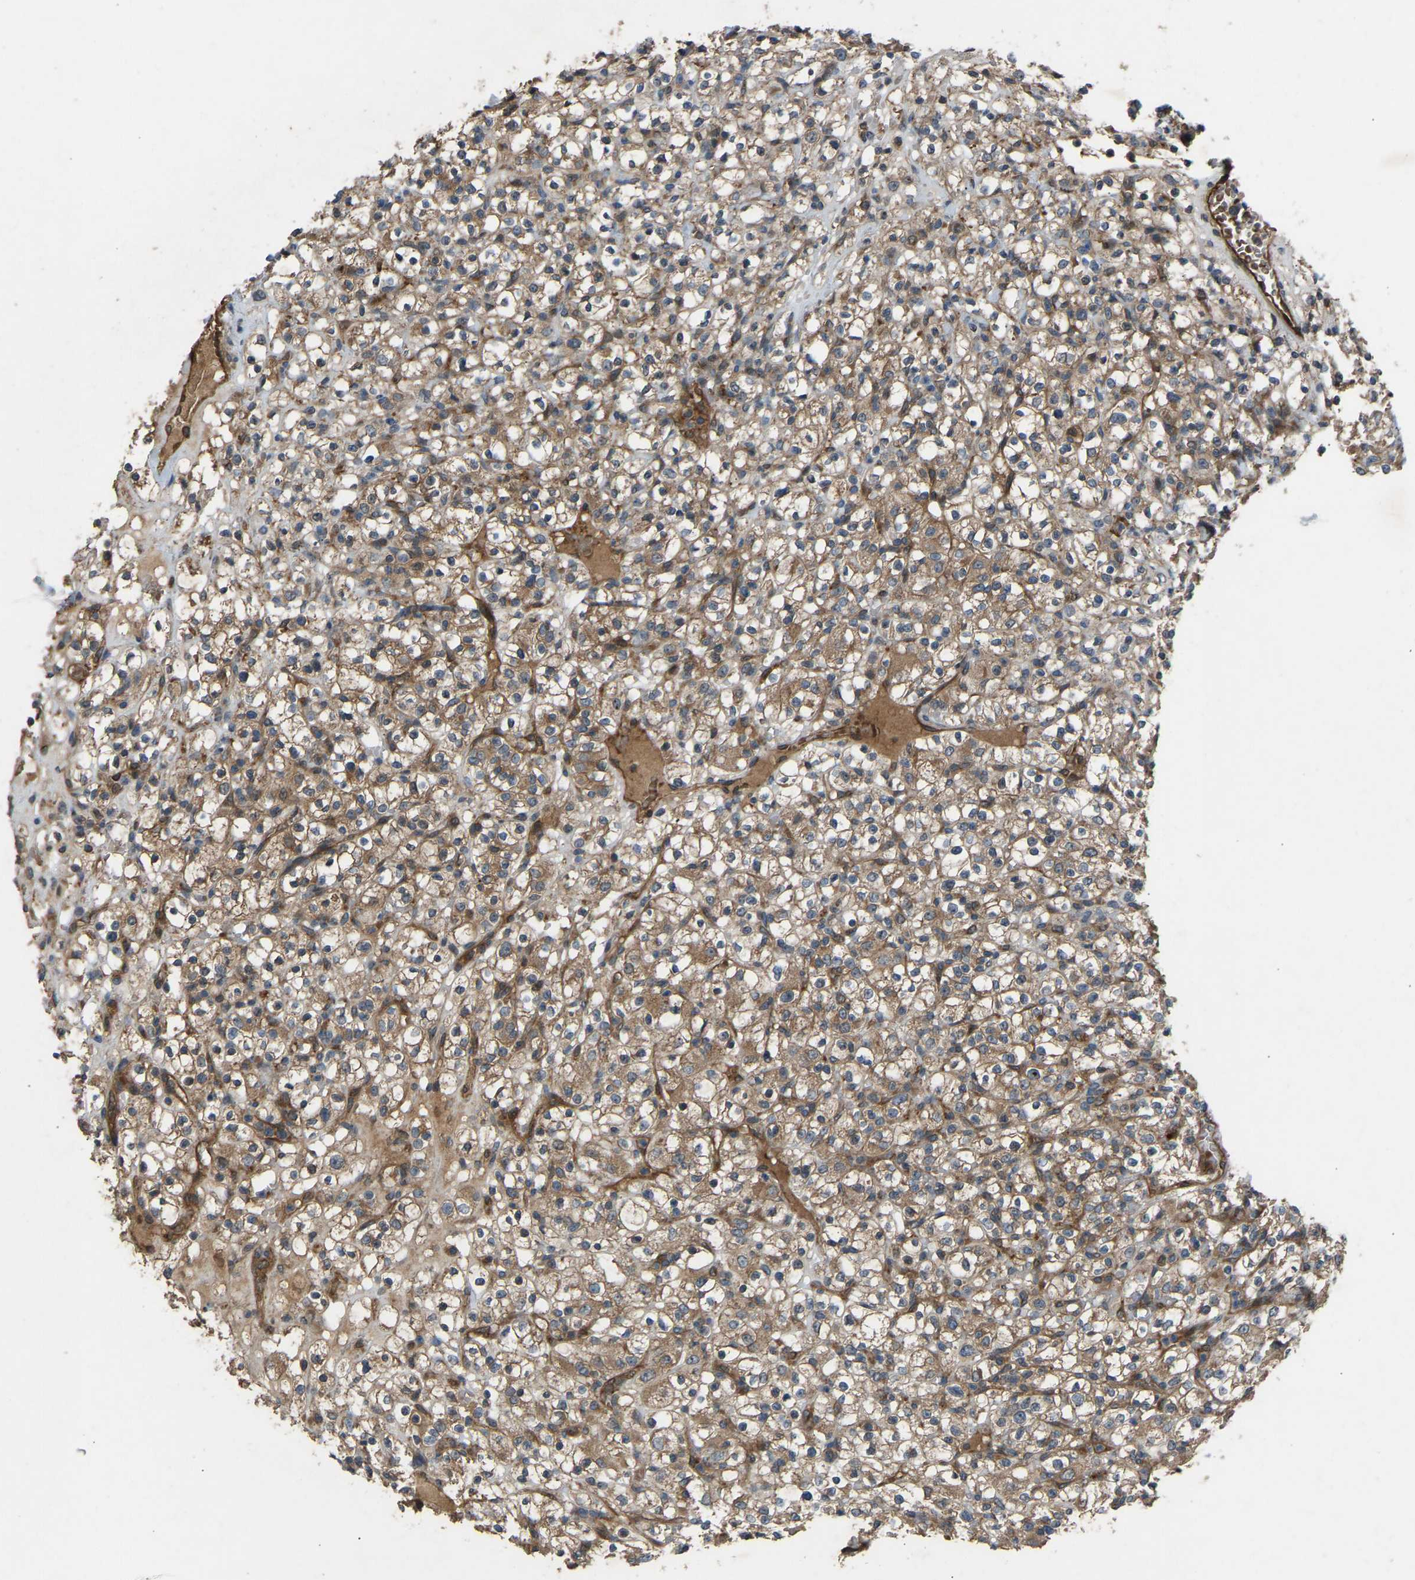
{"staining": {"intensity": "weak", "quantity": ">75%", "location": "cytoplasmic/membranous"}, "tissue": "renal cancer", "cell_type": "Tumor cells", "image_type": "cancer", "snomed": [{"axis": "morphology", "description": "Normal tissue, NOS"}, {"axis": "morphology", "description": "Adenocarcinoma, NOS"}, {"axis": "topography", "description": "Kidney"}], "caption": "Protein analysis of renal adenocarcinoma tissue exhibits weak cytoplasmic/membranous expression in approximately >75% of tumor cells.", "gene": "GAS2L1", "patient": {"sex": "female", "age": 72}}